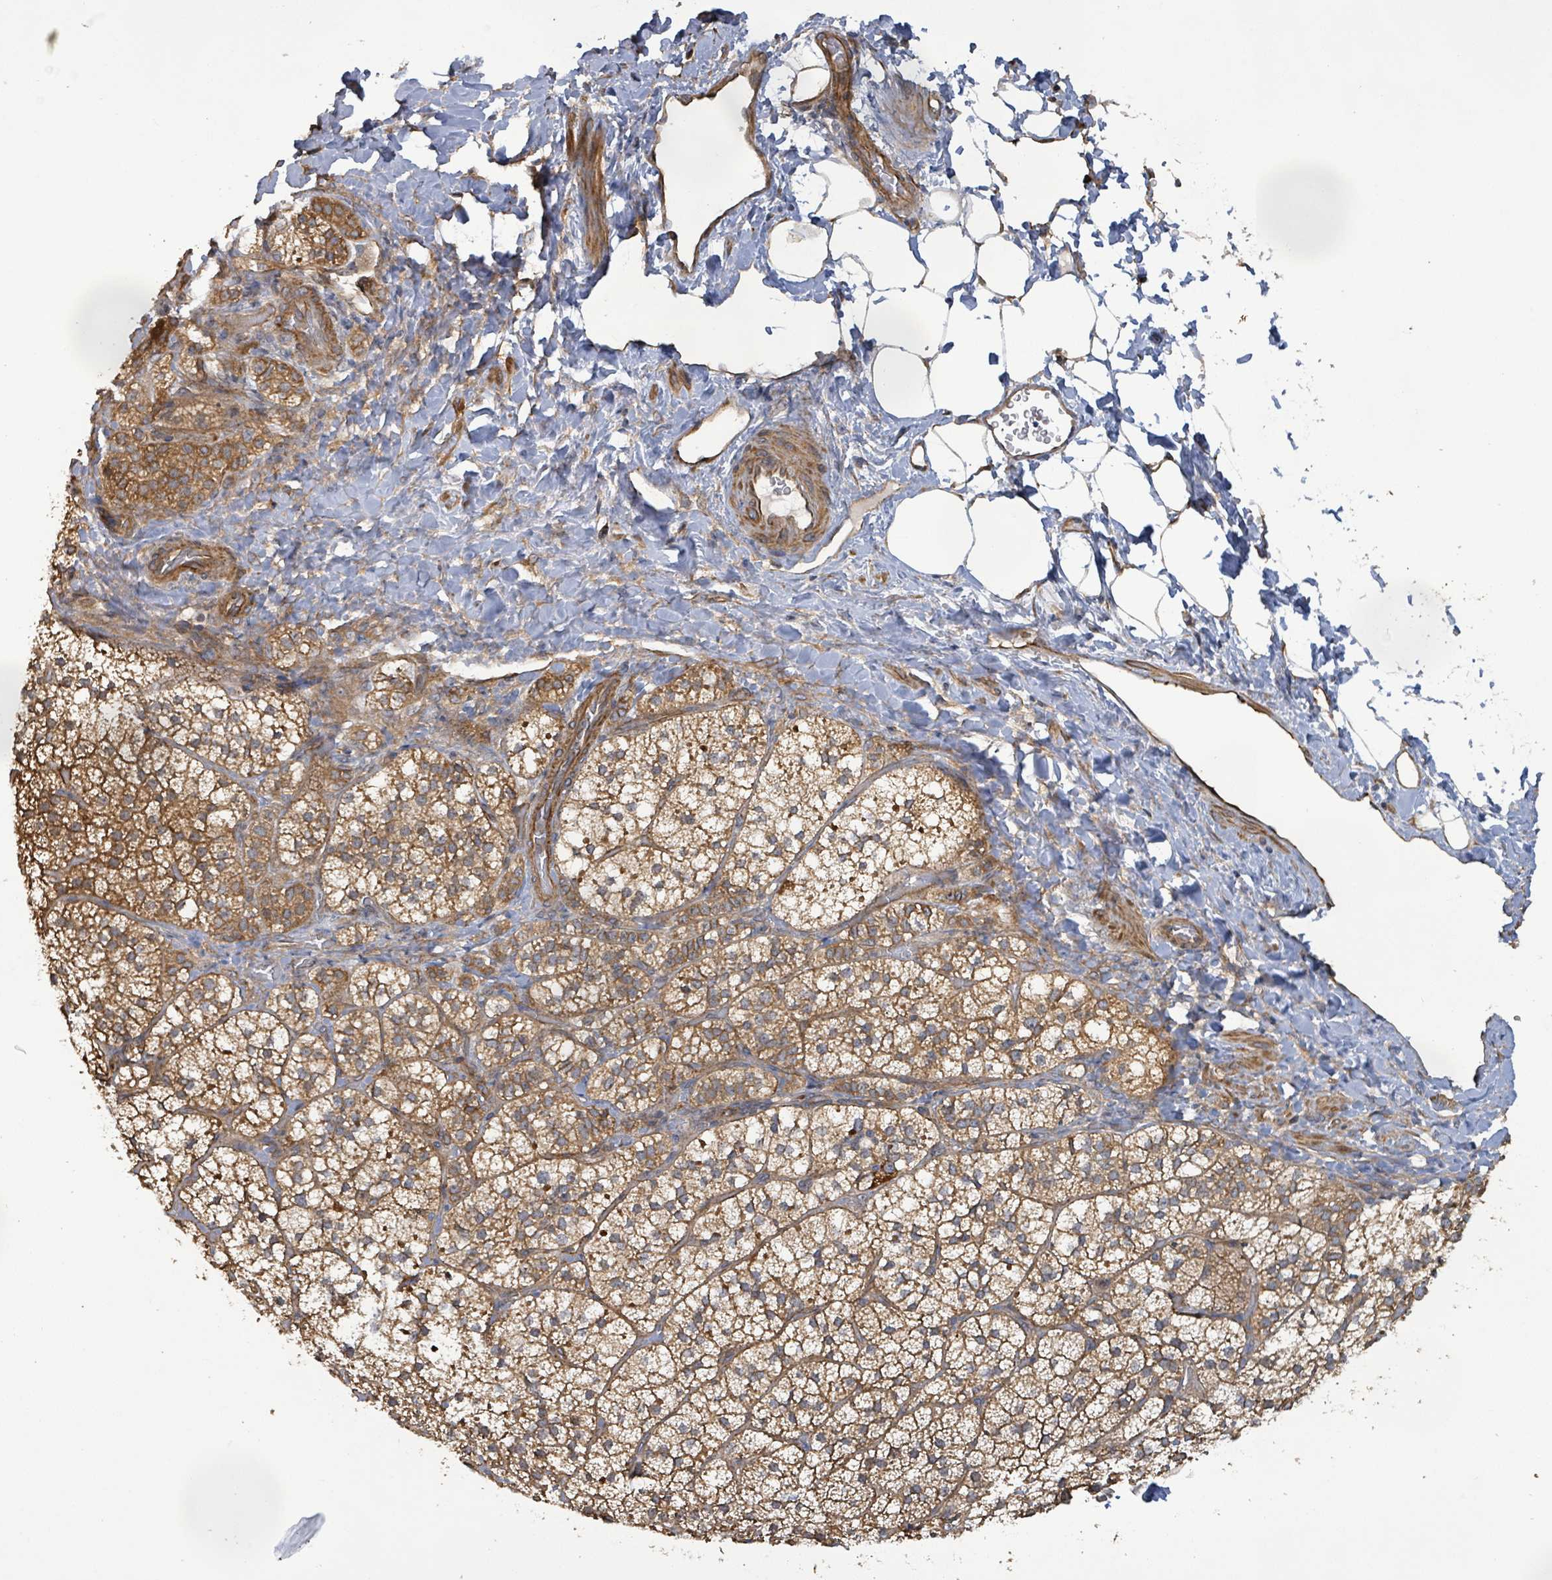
{"staining": {"intensity": "moderate", "quantity": "25%-75%", "location": "cytoplasmic/membranous"}, "tissue": "adrenal gland", "cell_type": "Glandular cells", "image_type": "normal", "snomed": [{"axis": "morphology", "description": "Normal tissue, NOS"}, {"axis": "topography", "description": "Adrenal gland"}], "caption": "The micrograph demonstrates staining of unremarkable adrenal gland, revealing moderate cytoplasmic/membranous protein expression (brown color) within glandular cells.", "gene": "KBTBD11", "patient": {"sex": "male", "age": 53}}